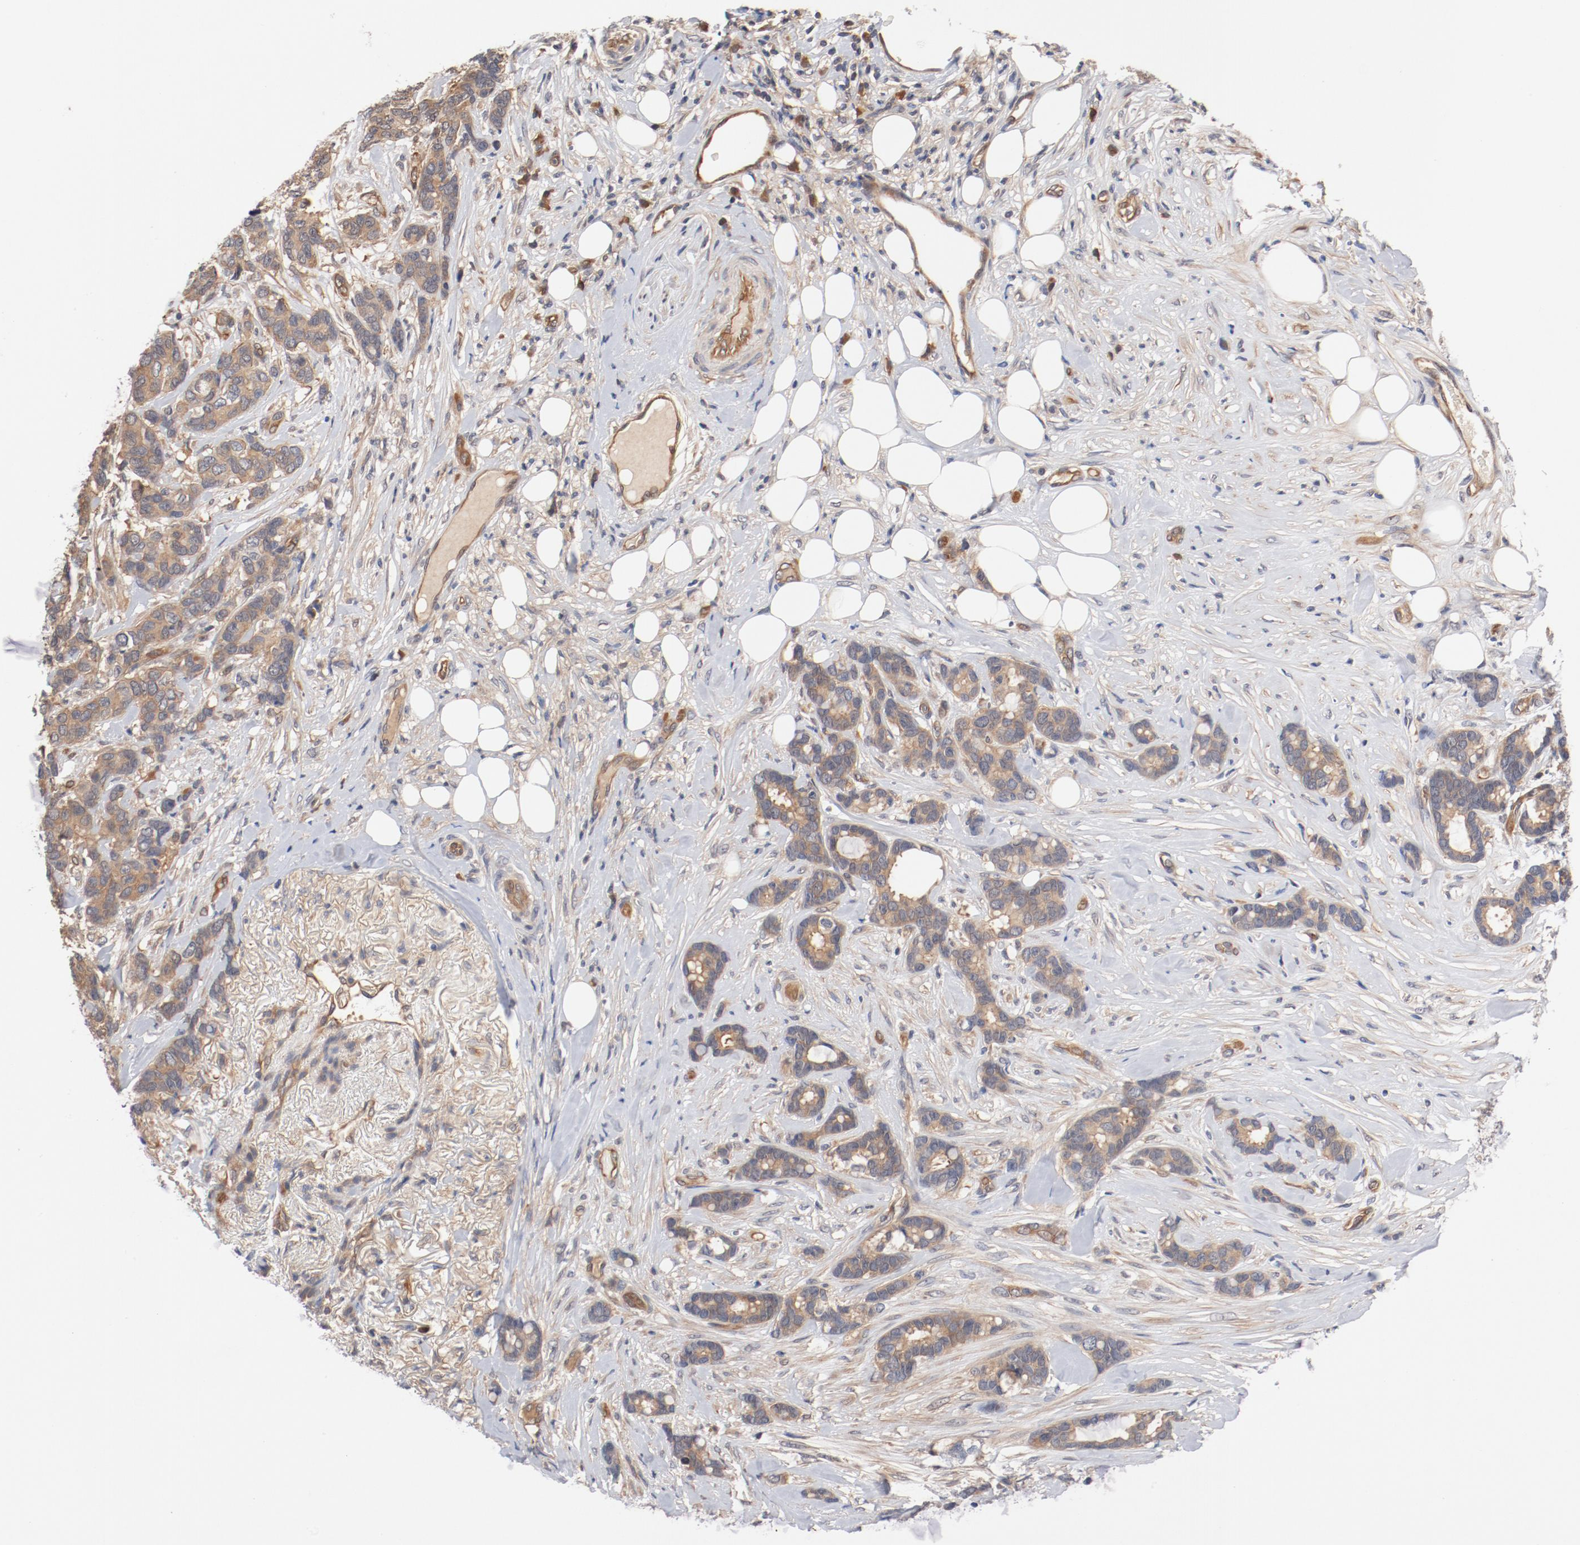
{"staining": {"intensity": "weak", "quantity": ">75%", "location": "cytoplasmic/membranous"}, "tissue": "breast cancer", "cell_type": "Tumor cells", "image_type": "cancer", "snomed": [{"axis": "morphology", "description": "Duct carcinoma"}, {"axis": "topography", "description": "Breast"}], "caption": "Immunohistochemistry of infiltrating ductal carcinoma (breast) exhibits low levels of weak cytoplasmic/membranous expression in about >75% of tumor cells.", "gene": "PITPNM2", "patient": {"sex": "female", "age": 87}}